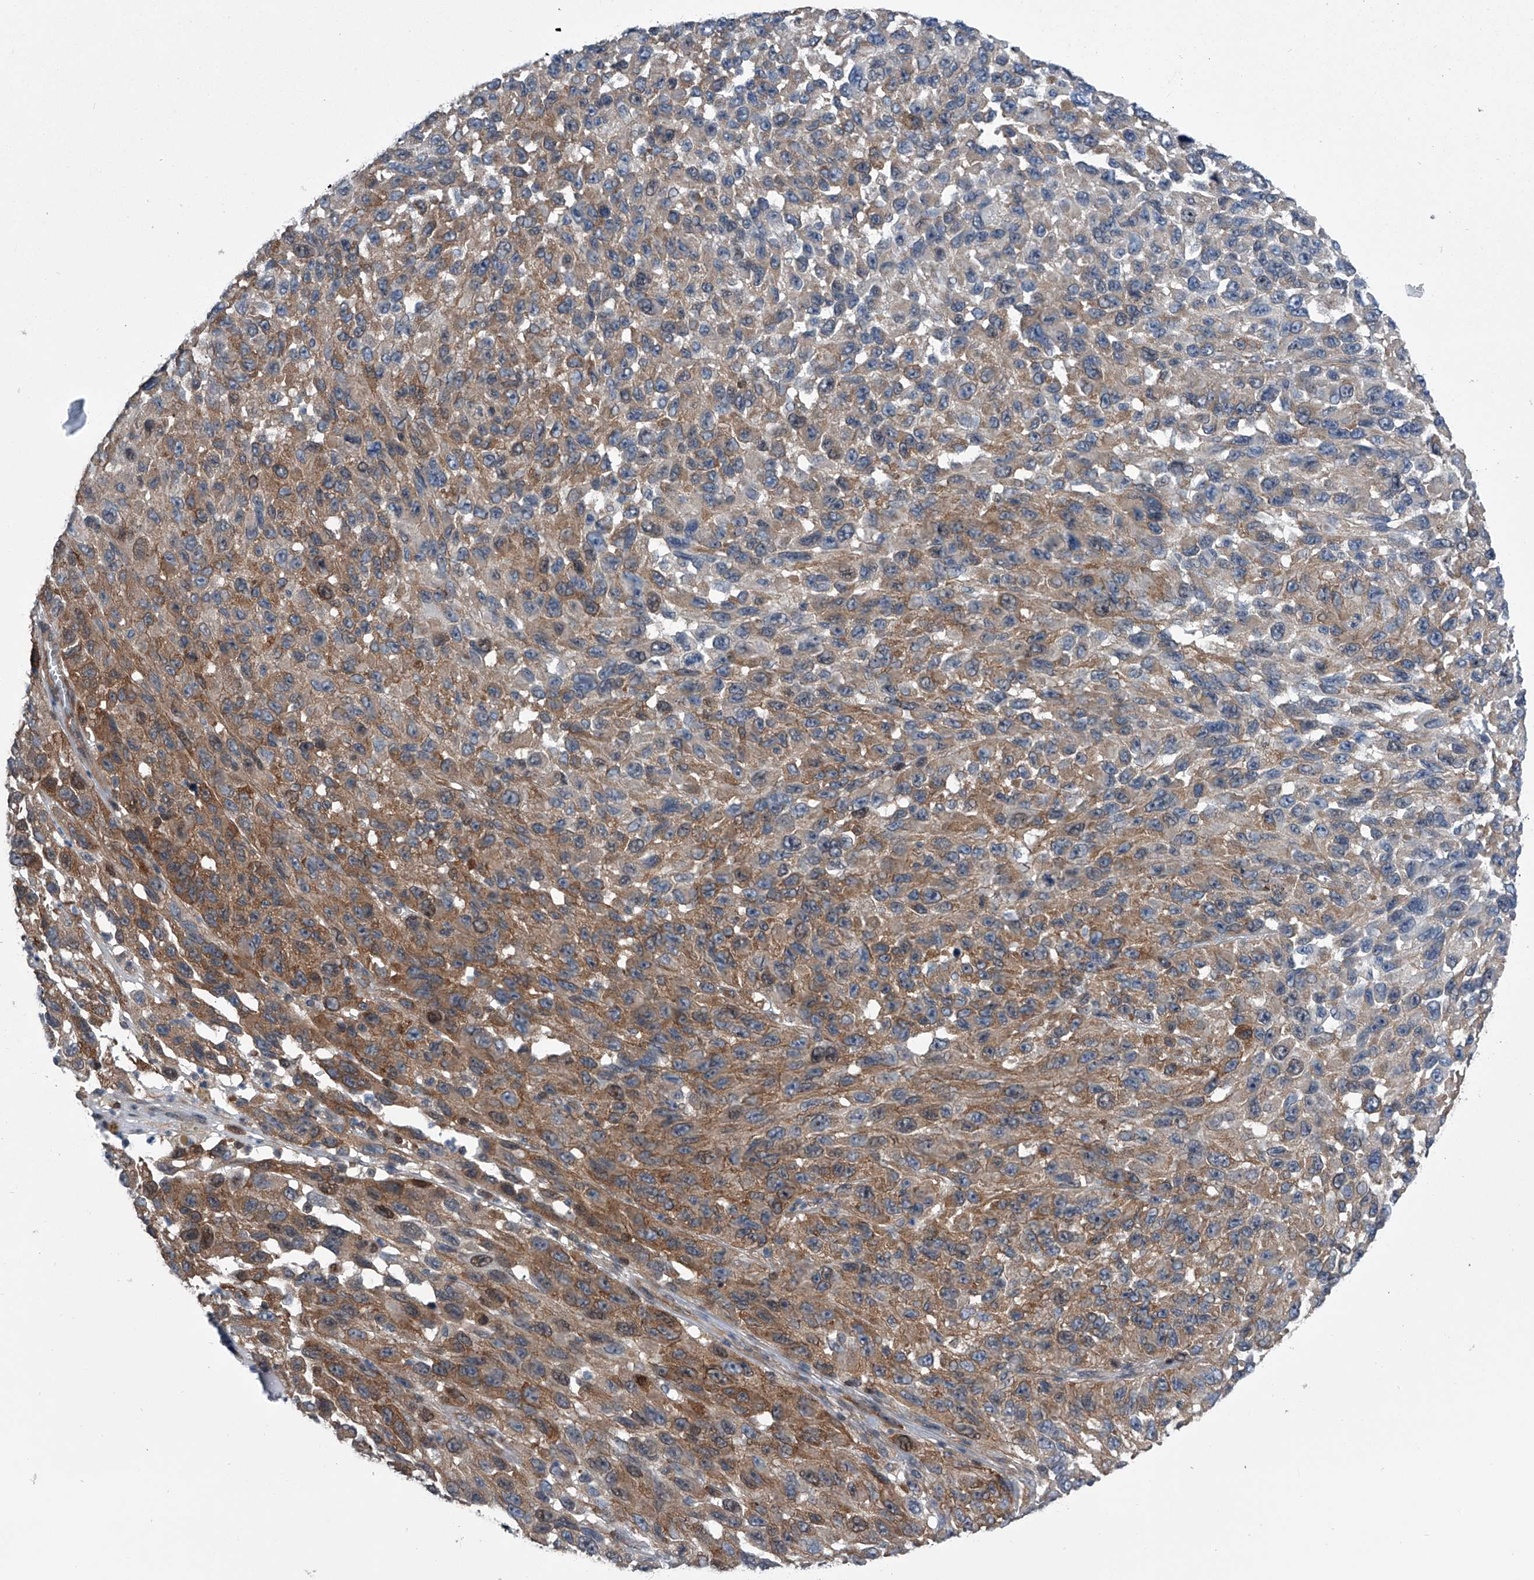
{"staining": {"intensity": "moderate", "quantity": "25%-75%", "location": "cytoplasmic/membranous"}, "tissue": "melanoma", "cell_type": "Tumor cells", "image_type": "cancer", "snomed": [{"axis": "morphology", "description": "Malignant melanoma, NOS"}, {"axis": "topography", "description": "Skin"}], "caption": "Human melanoma stained with a protein marker exhibits moderate staining in tumor cells.", "gene": "PPP2R5D", "patient": {"sex": "female", "age": 96}}